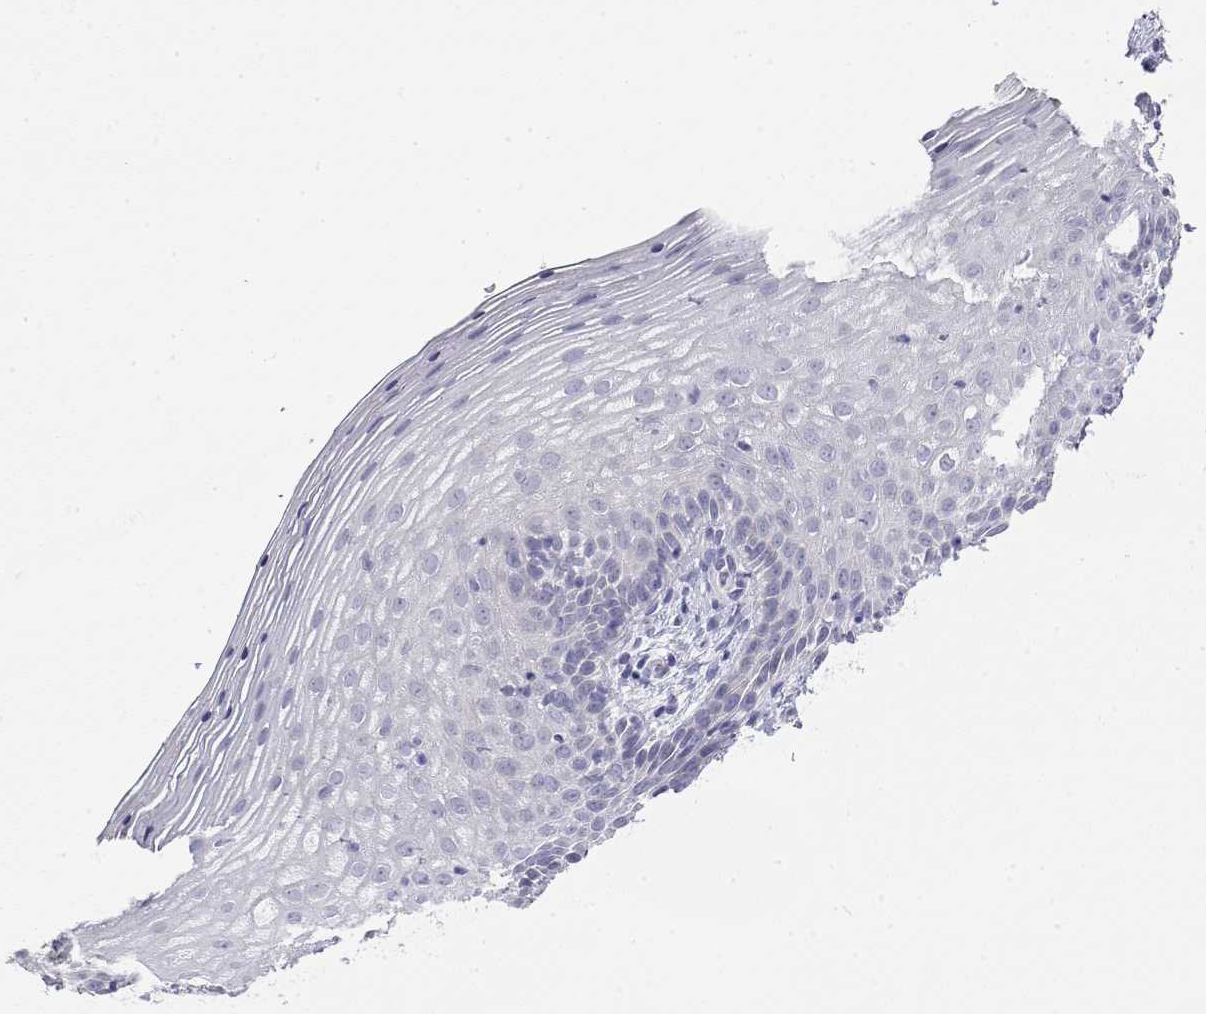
{"staining": {"intensity": "negative", "quantity": "none", "location": "none"}, "tissue": "vagina", "cell_type": "Squamous epithelial cells", "image_type": "normal", "snomed": [{"axis": "morphology", "description": "Normal tissue, NOS"}, {"axis": "topography", "description": "Vagina"}], "caption": "This is an immunohistochemistry (IHC) micrograph of benign vagina. There is no positivity in squamous epithelial cells.", "gene": "MISP", "patient": {"sex": "female", "age": 45}}